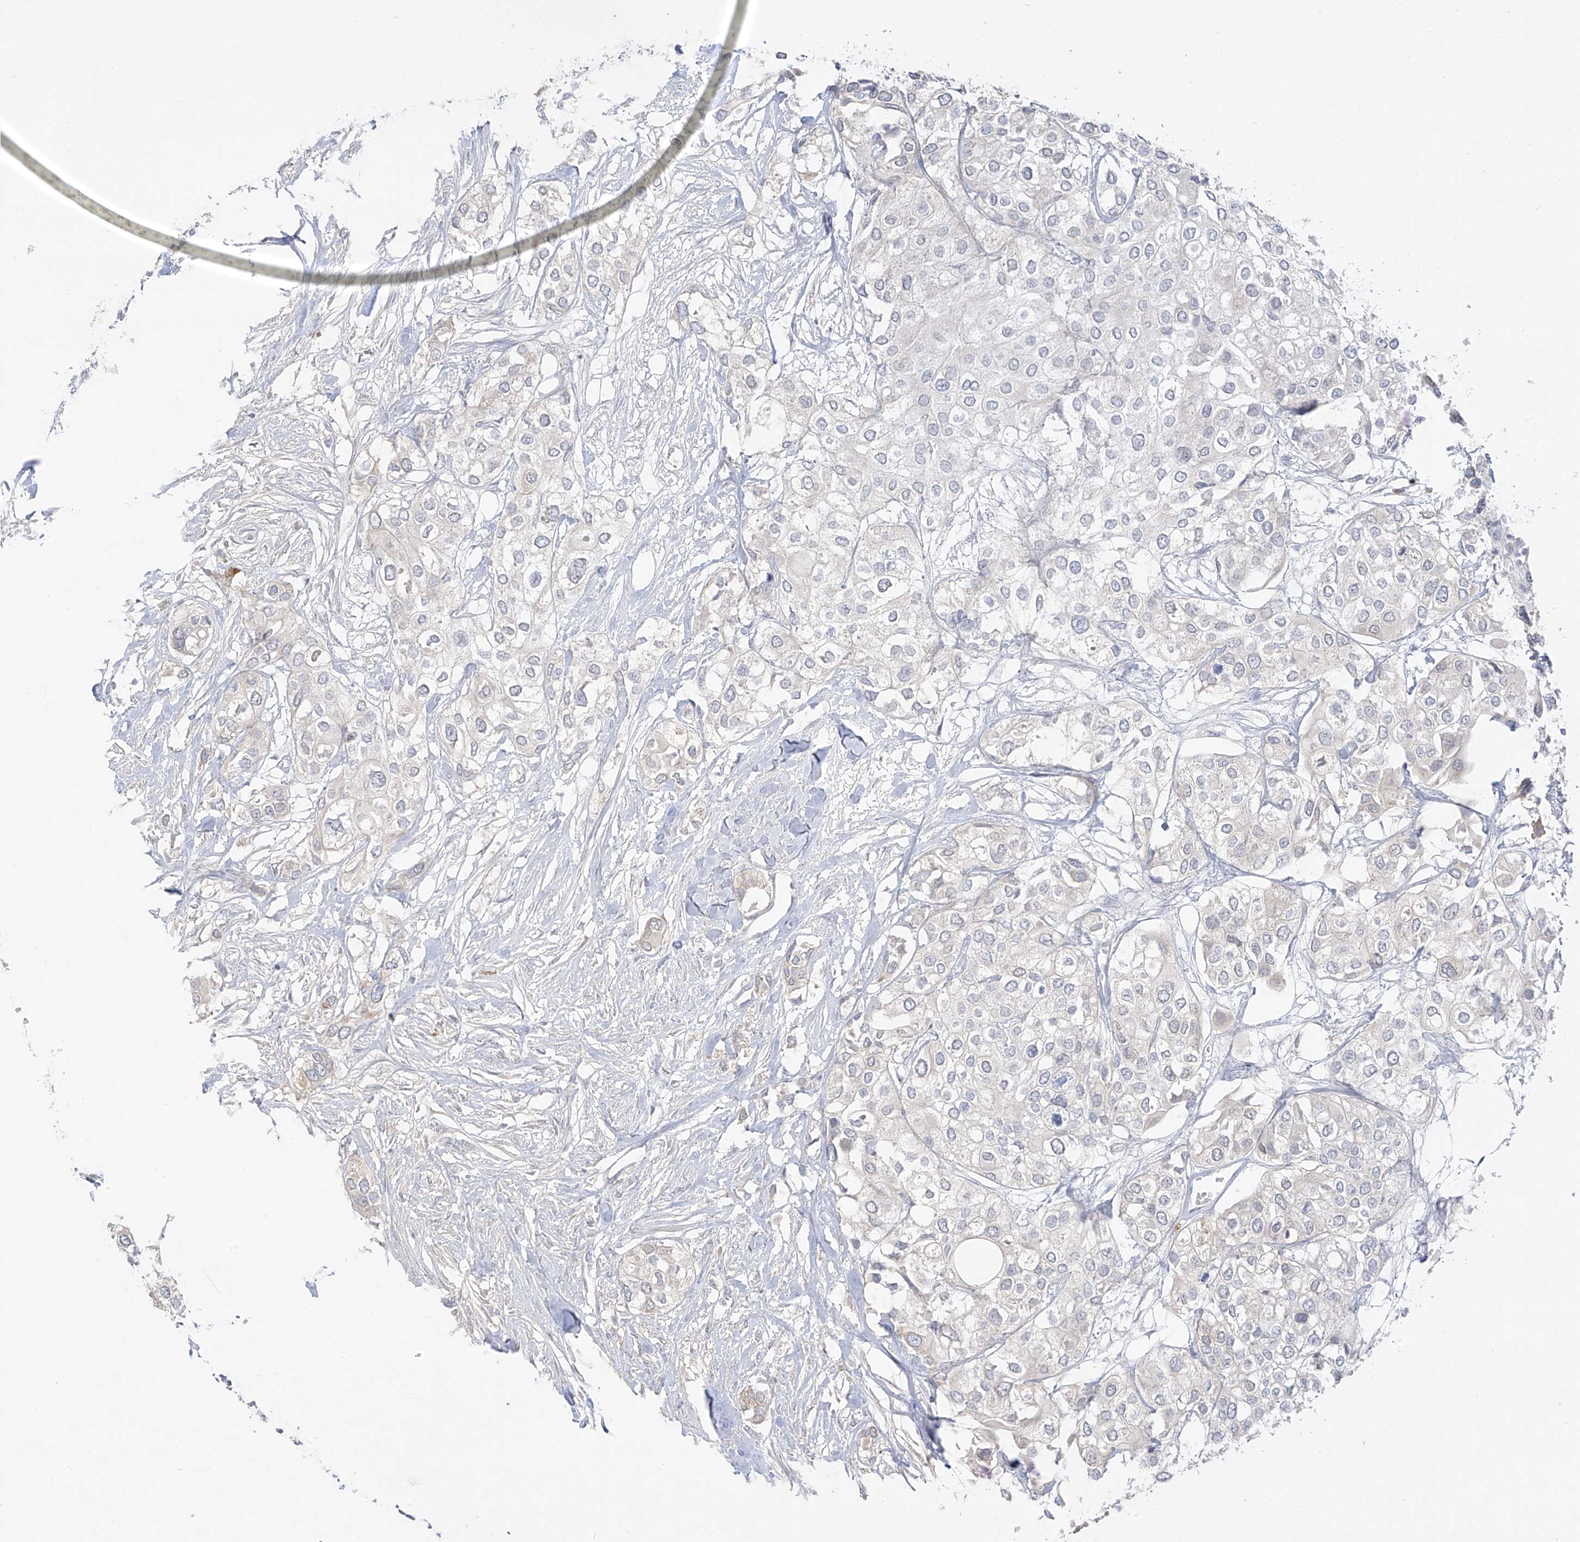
{"staining": {"intensity": "negative", "quantity": "none", "location": "none"}, "tissue": "urothelial cancer", "cell_type": "Tumor cells", "image_type": "cancer", "snomed": [{"axis": "morphology", "description": "Urothelial carcinoma, High grade"}, {"axis": "topography", "description": "Urinary bladder"}], "caption": "Protein analysis of urothelial carcinoma (high-grade) demonstrates no significant positivity in tumor cells.", "gene": "DCDC2", "patient": {"sex": "male", "age": 64}}